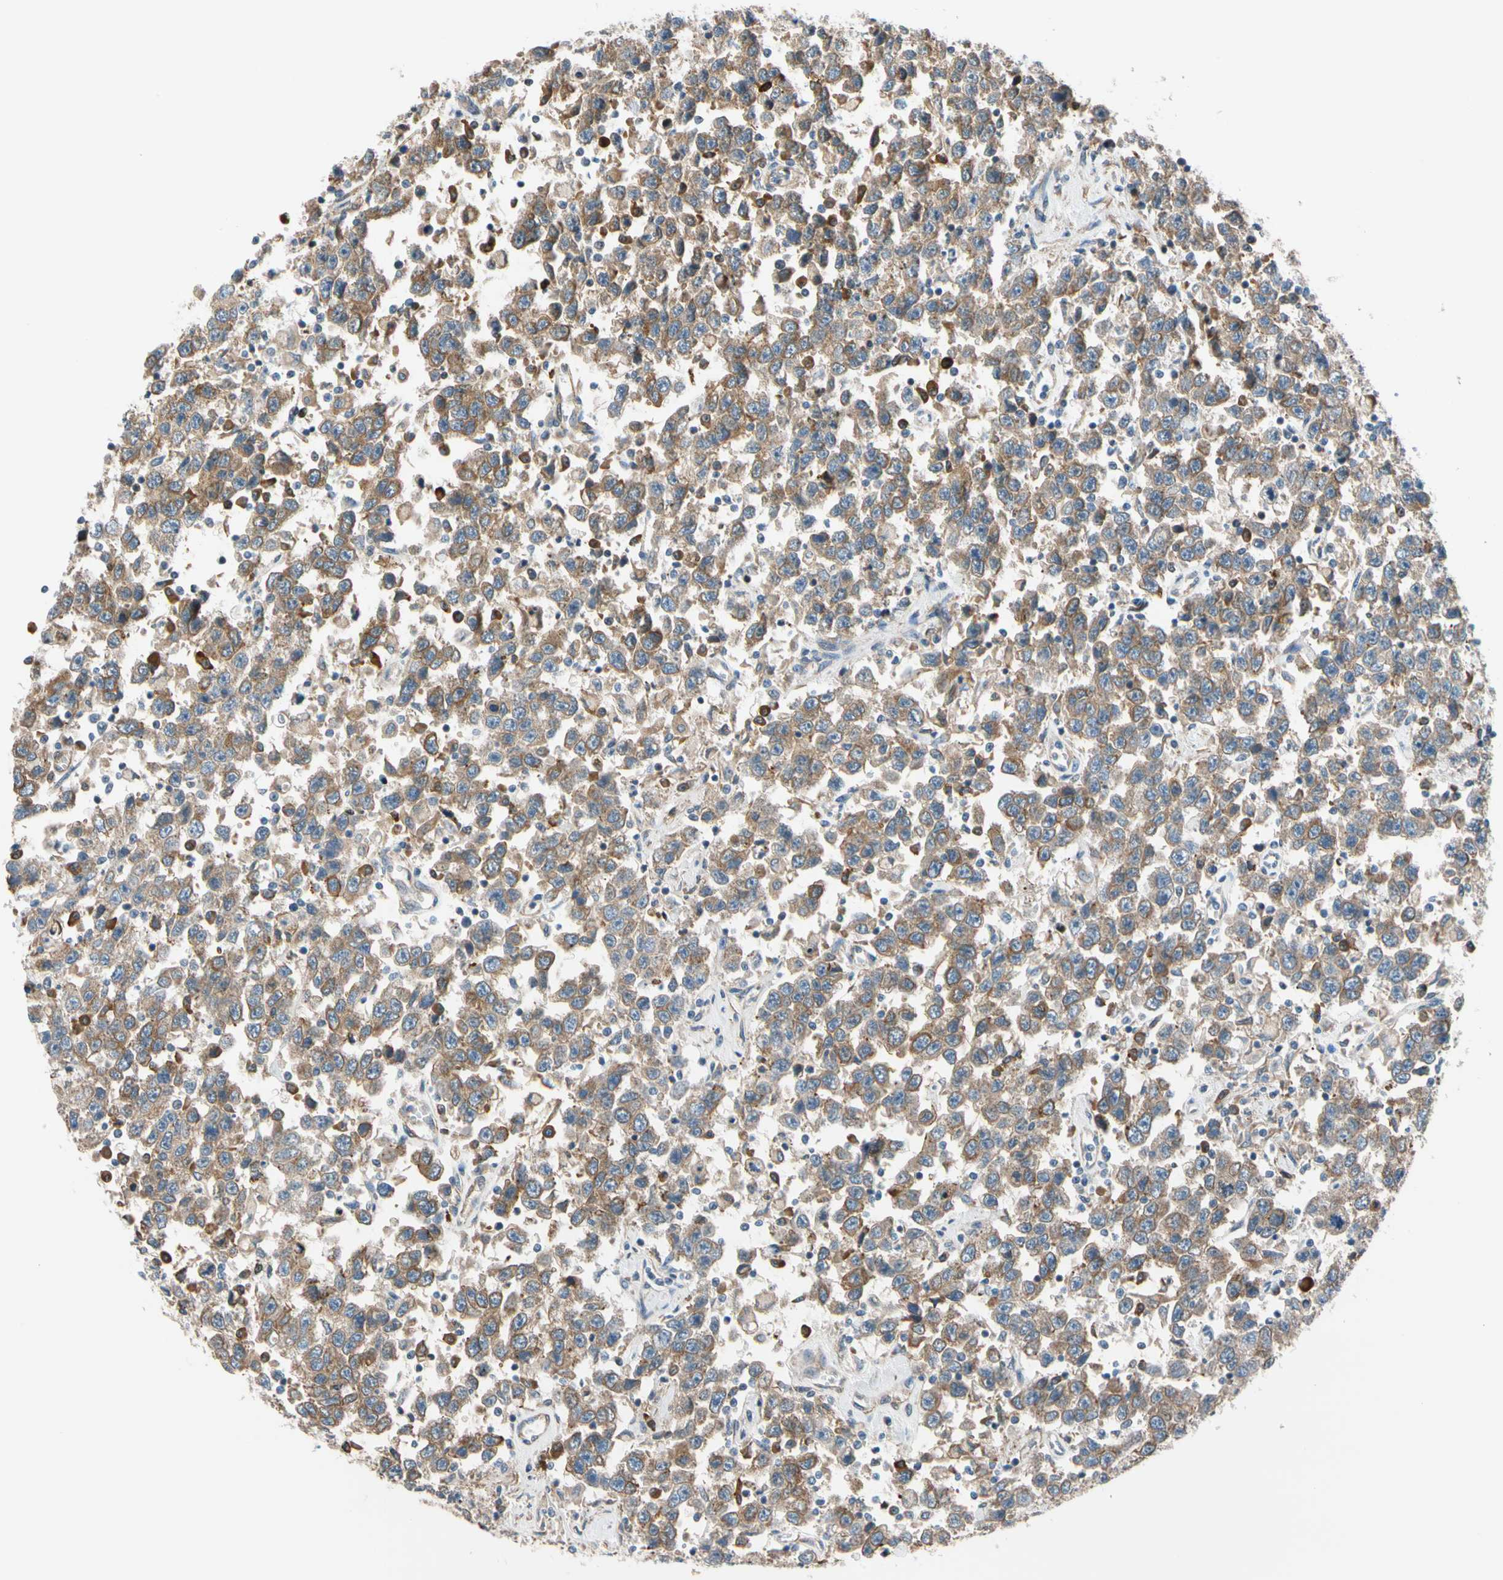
{"staining": {"intensity": "moderate", "quantity": ">75%", "location": "cytoplasmic/membranous"}, "tissue": "testis cancer", "cell_type": "Tumor cells", "image_type": "cancer", "snomed": [{"axis": "morphology", "description": "Seminoma, NOS"}, {"axis": "topography", "description": "Testis"}], "caption": "Protein staining displays moderate cytoplasmic/membranous staining in approximately >75% of tumor cells in testis seminoma.", "gene": "LIMK2", "patient": {"sex": "male", "age": 41}}